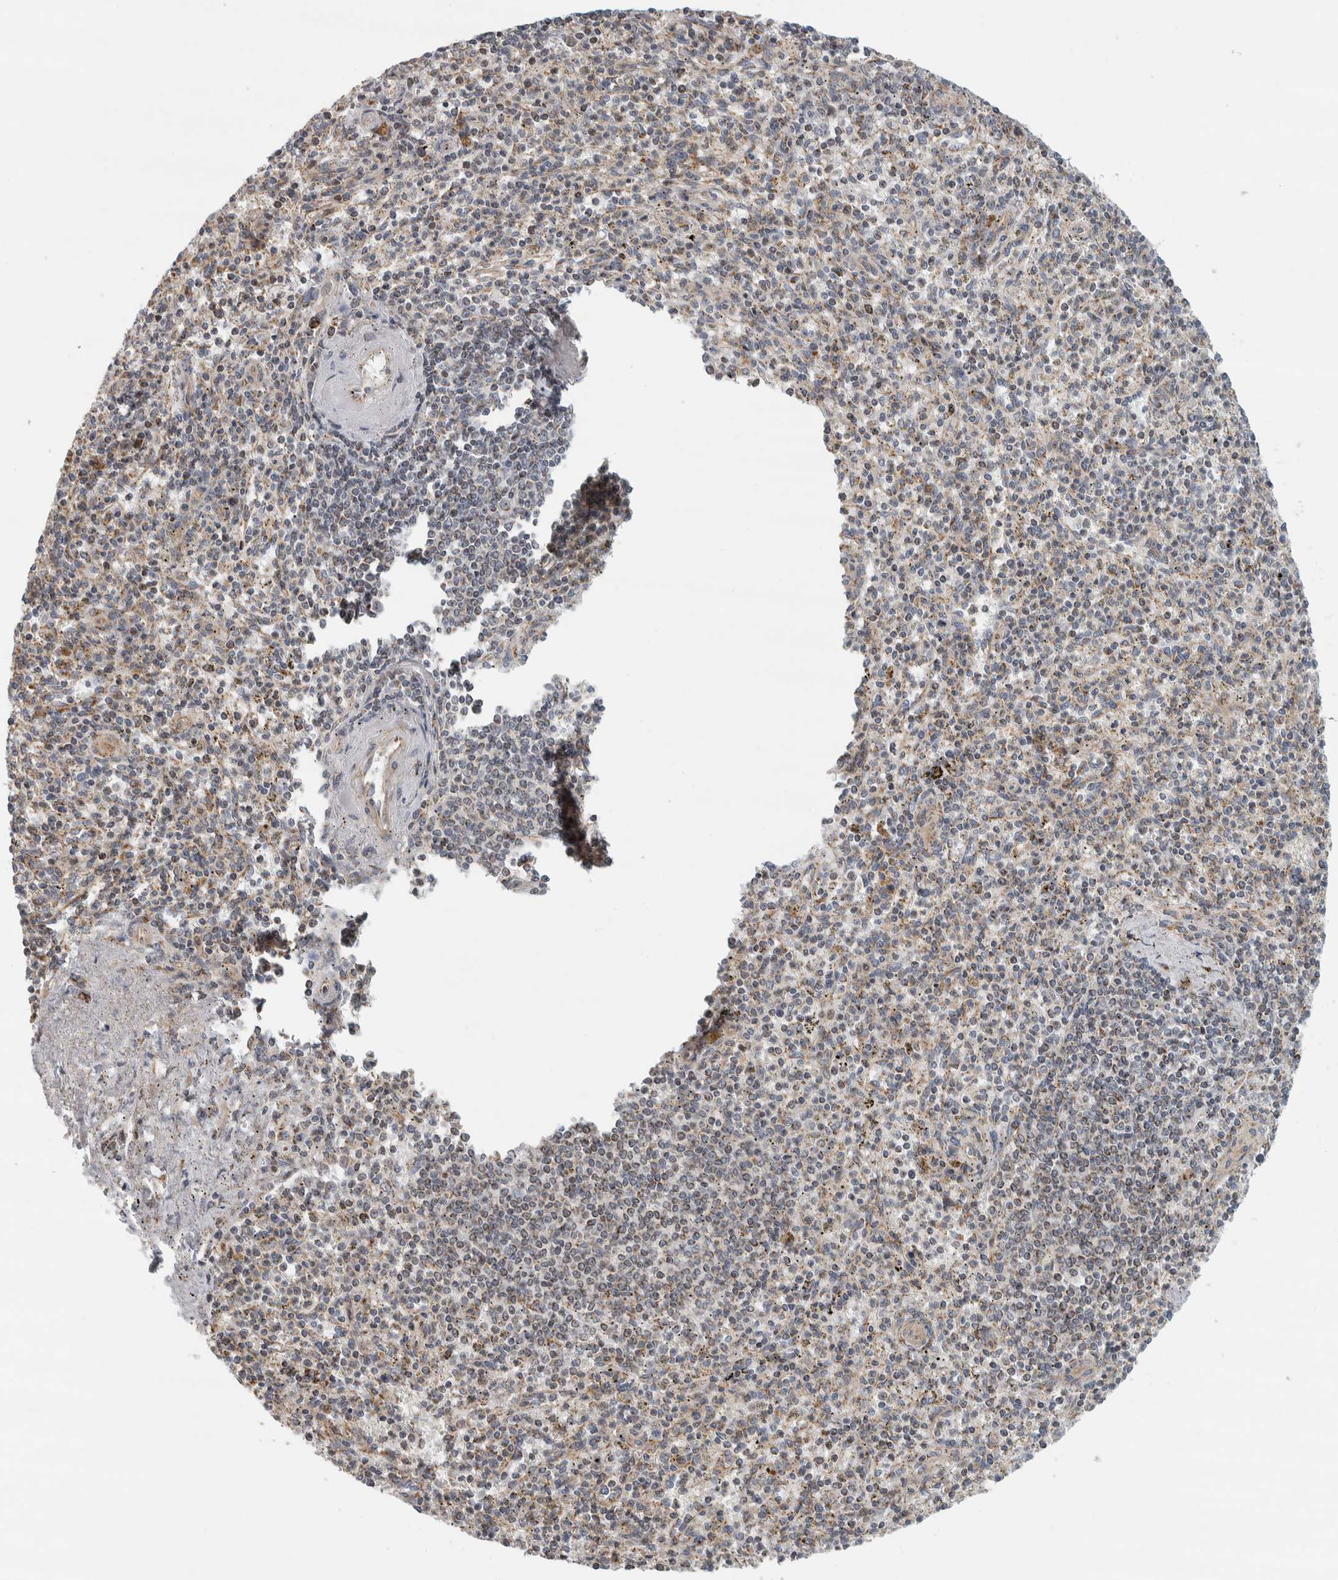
{"staining": {"intensity": "weak", "quantity": "<25%", "location": "cytoplasmic/membranous"}, "tissue": "spleen", "cell_type": "Cells in red pulp", "image_type": "normal", "snomed": [{"axis": "morphology", "description": "Normal tissue, NOS"}, {"axis": "topography", "description": "Spleen"}], "caption": "Histopathology image shows no significant protein positivity in cells in red pulp of normal spleen.", "gene": "AFP", "patient": {"sex": "male", "age": 72}}